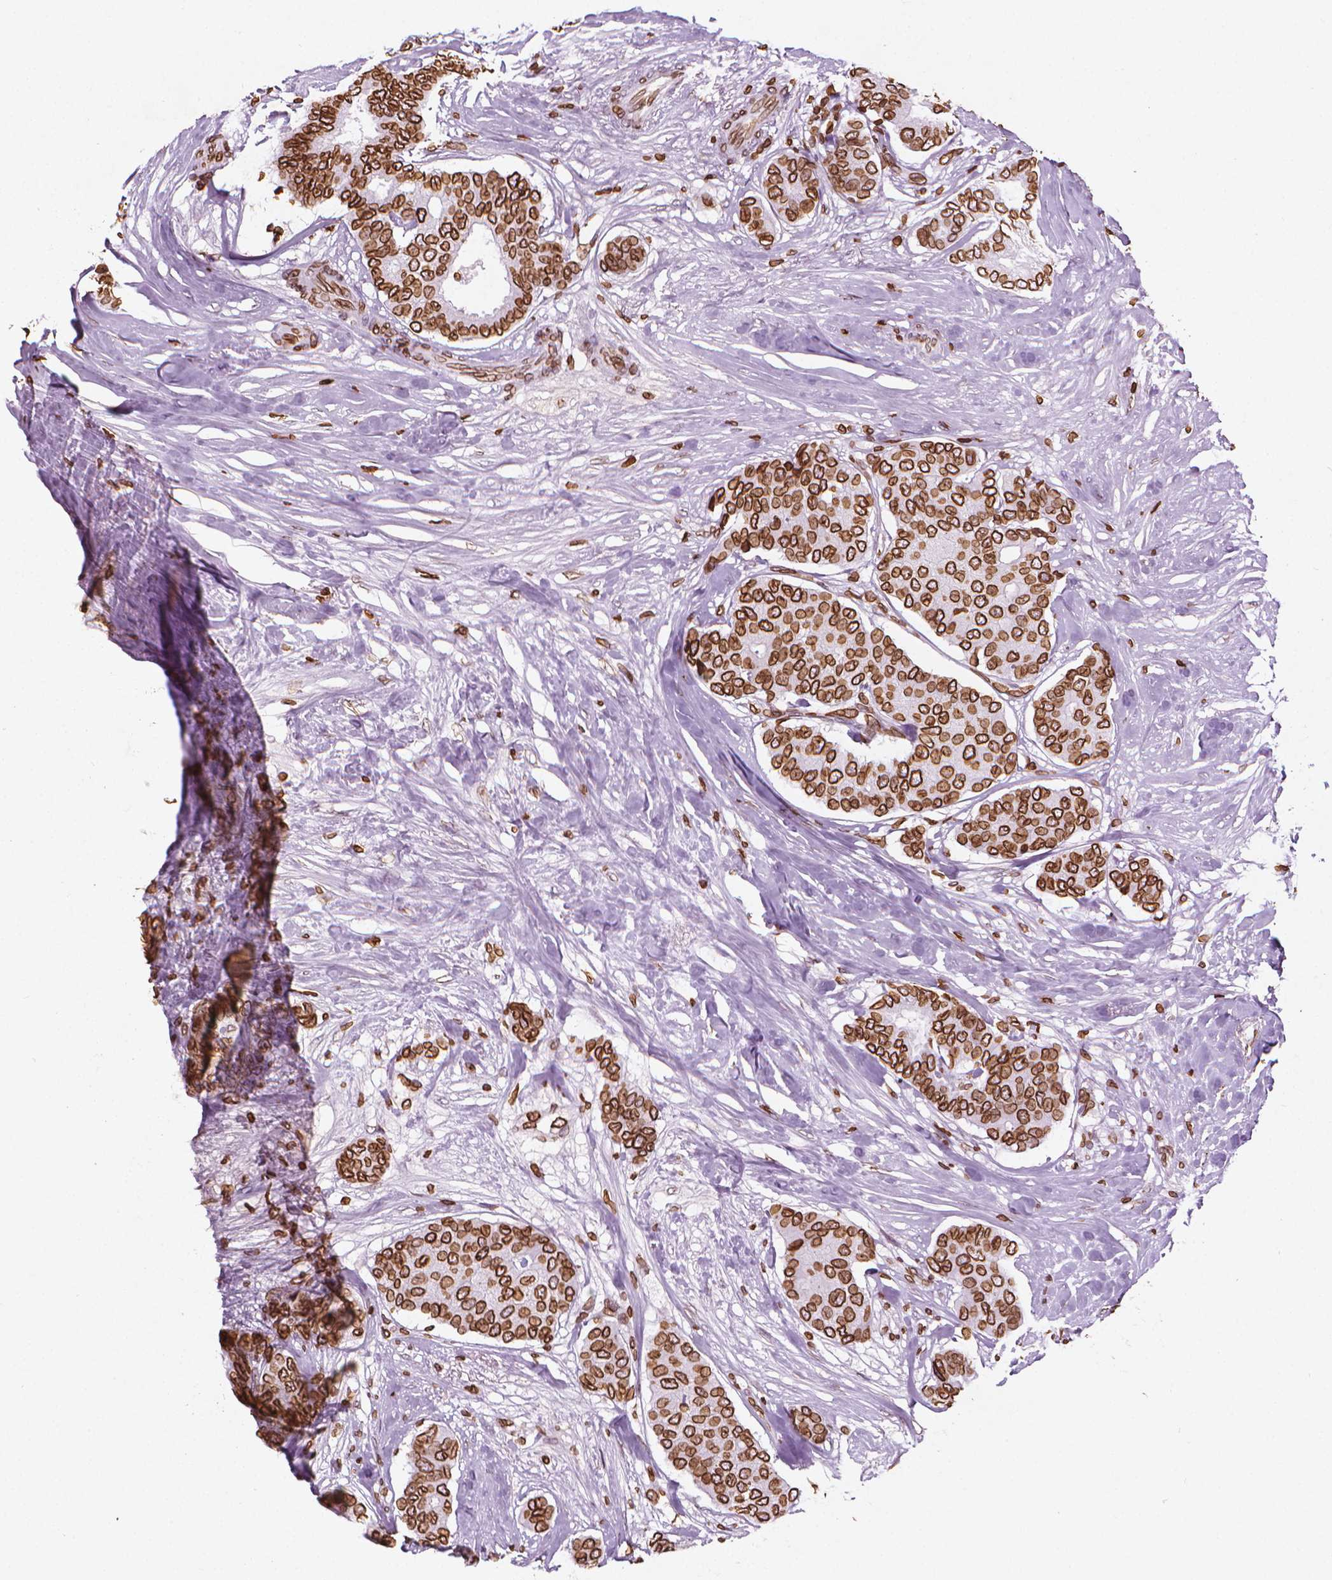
{"staining": {"intensity": "strong", "quantity": ">75%", "location": "cytoplasmic/membranous,nuclear"}, "tissue": "breast cancer", "cell_type": "Tumor cells", "image_type": "cancer", "snomed": [{"axis": "morphology", "description": "Duct carcinoma"}, {"axis": "topography", "description": "Breast"}], "caption": "Breast infiltrating ductal carcinoma was stained to show a protein in brown. There is high levels of strong cytoplasmic/membranous and nuclear staining in about >75% of tumor cells.", "gene": "LMNB1", "patient": {"sex": "female", "age": 75}}